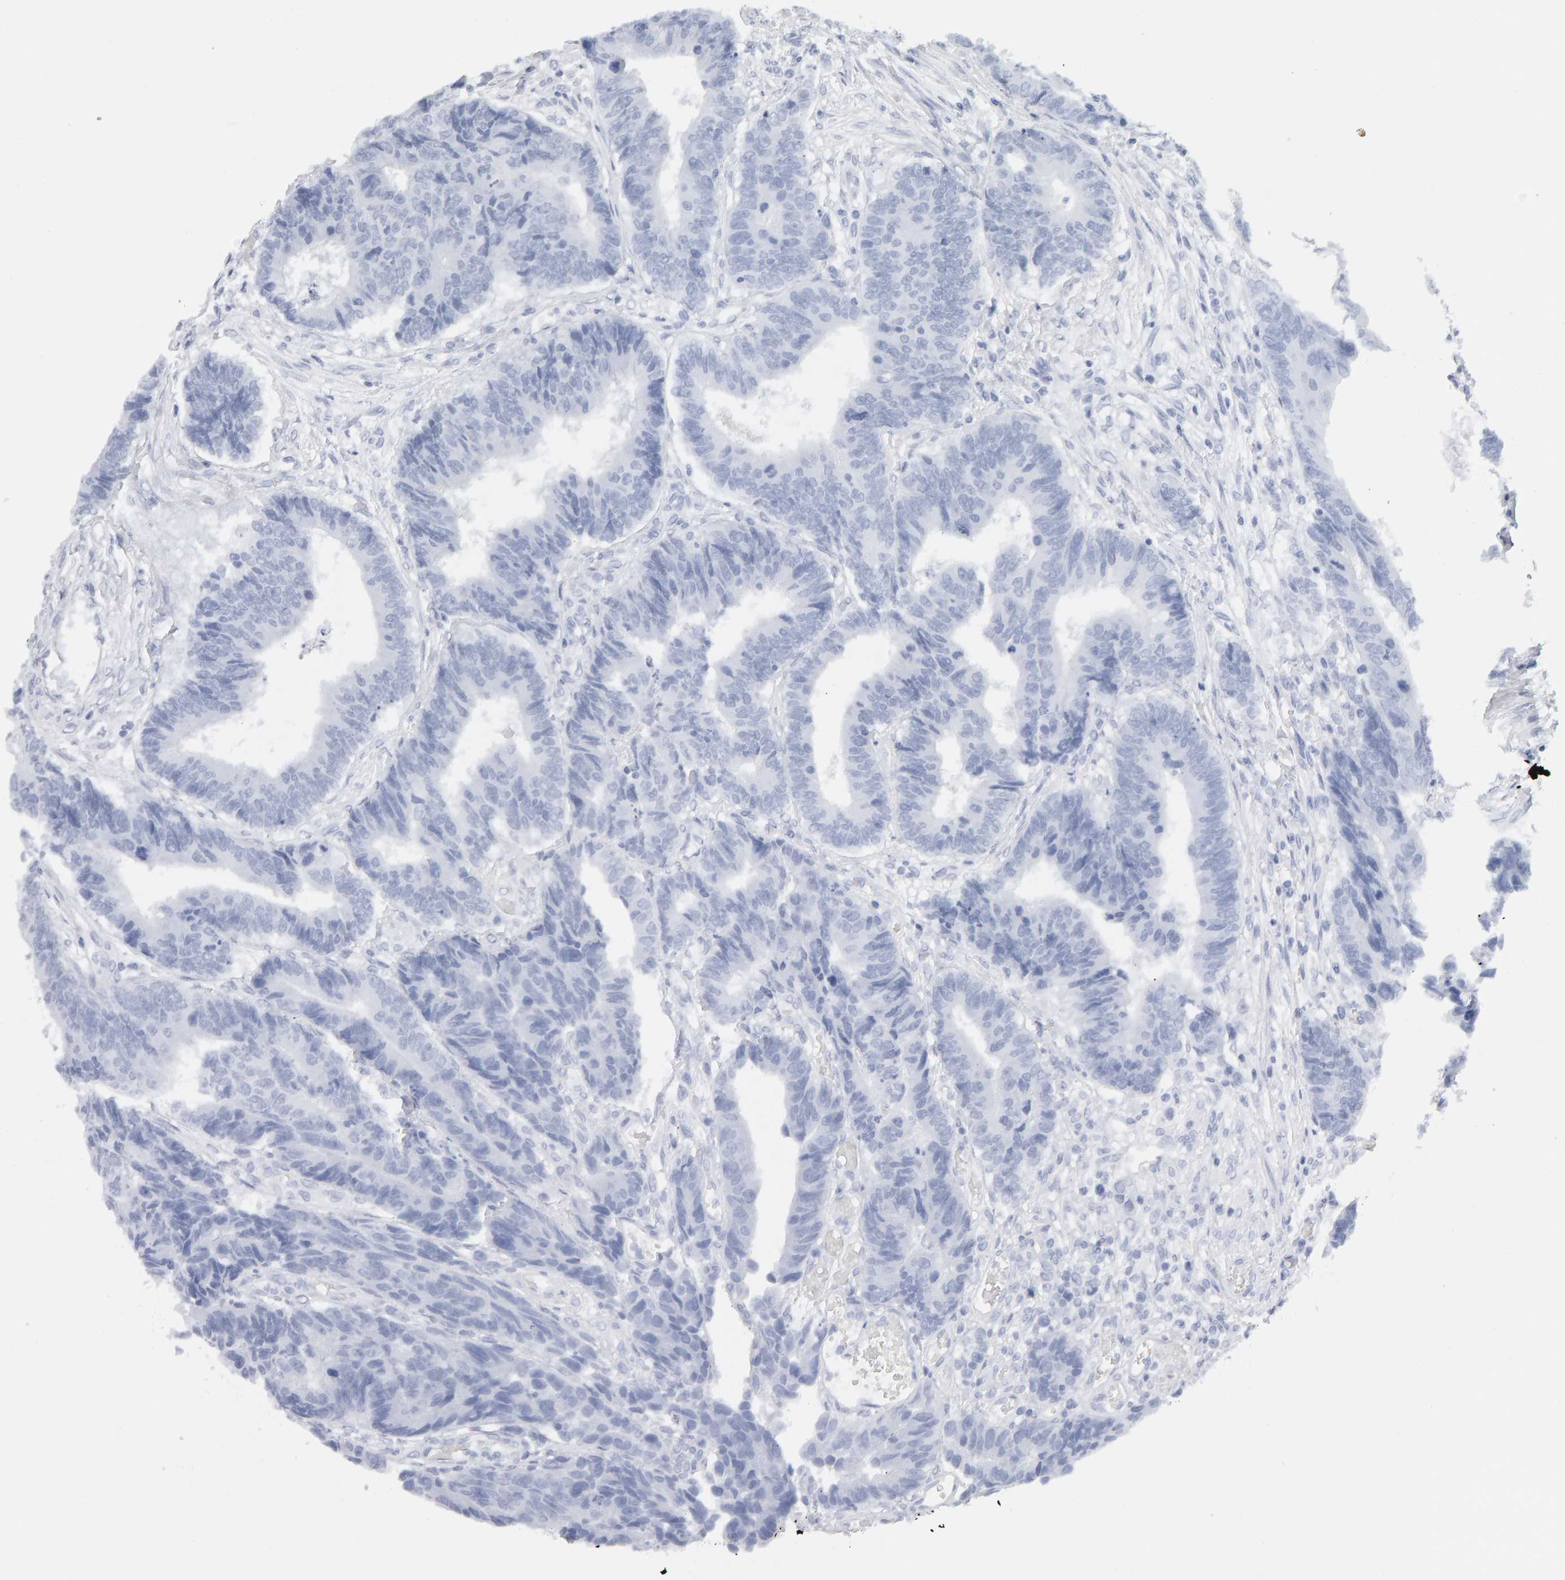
{"staining": {"intensity": "negative", "quantity": "none", "location": "none"}, "tissue": "colorectal cancer", "cell_type": "Tumor cells", "image_type": "cancer", "snomed": [{"axis": "morphology", "description": "Adenocarcinoma, NOS"}, {"axis": "topography", "description": "Rectum"}], "caption": "Tumor cells show no significant positivity in colorectal cancer (adenocarcinoma).", "gene": "METRNL", "patient": {"sex": "male", "age": 84}}